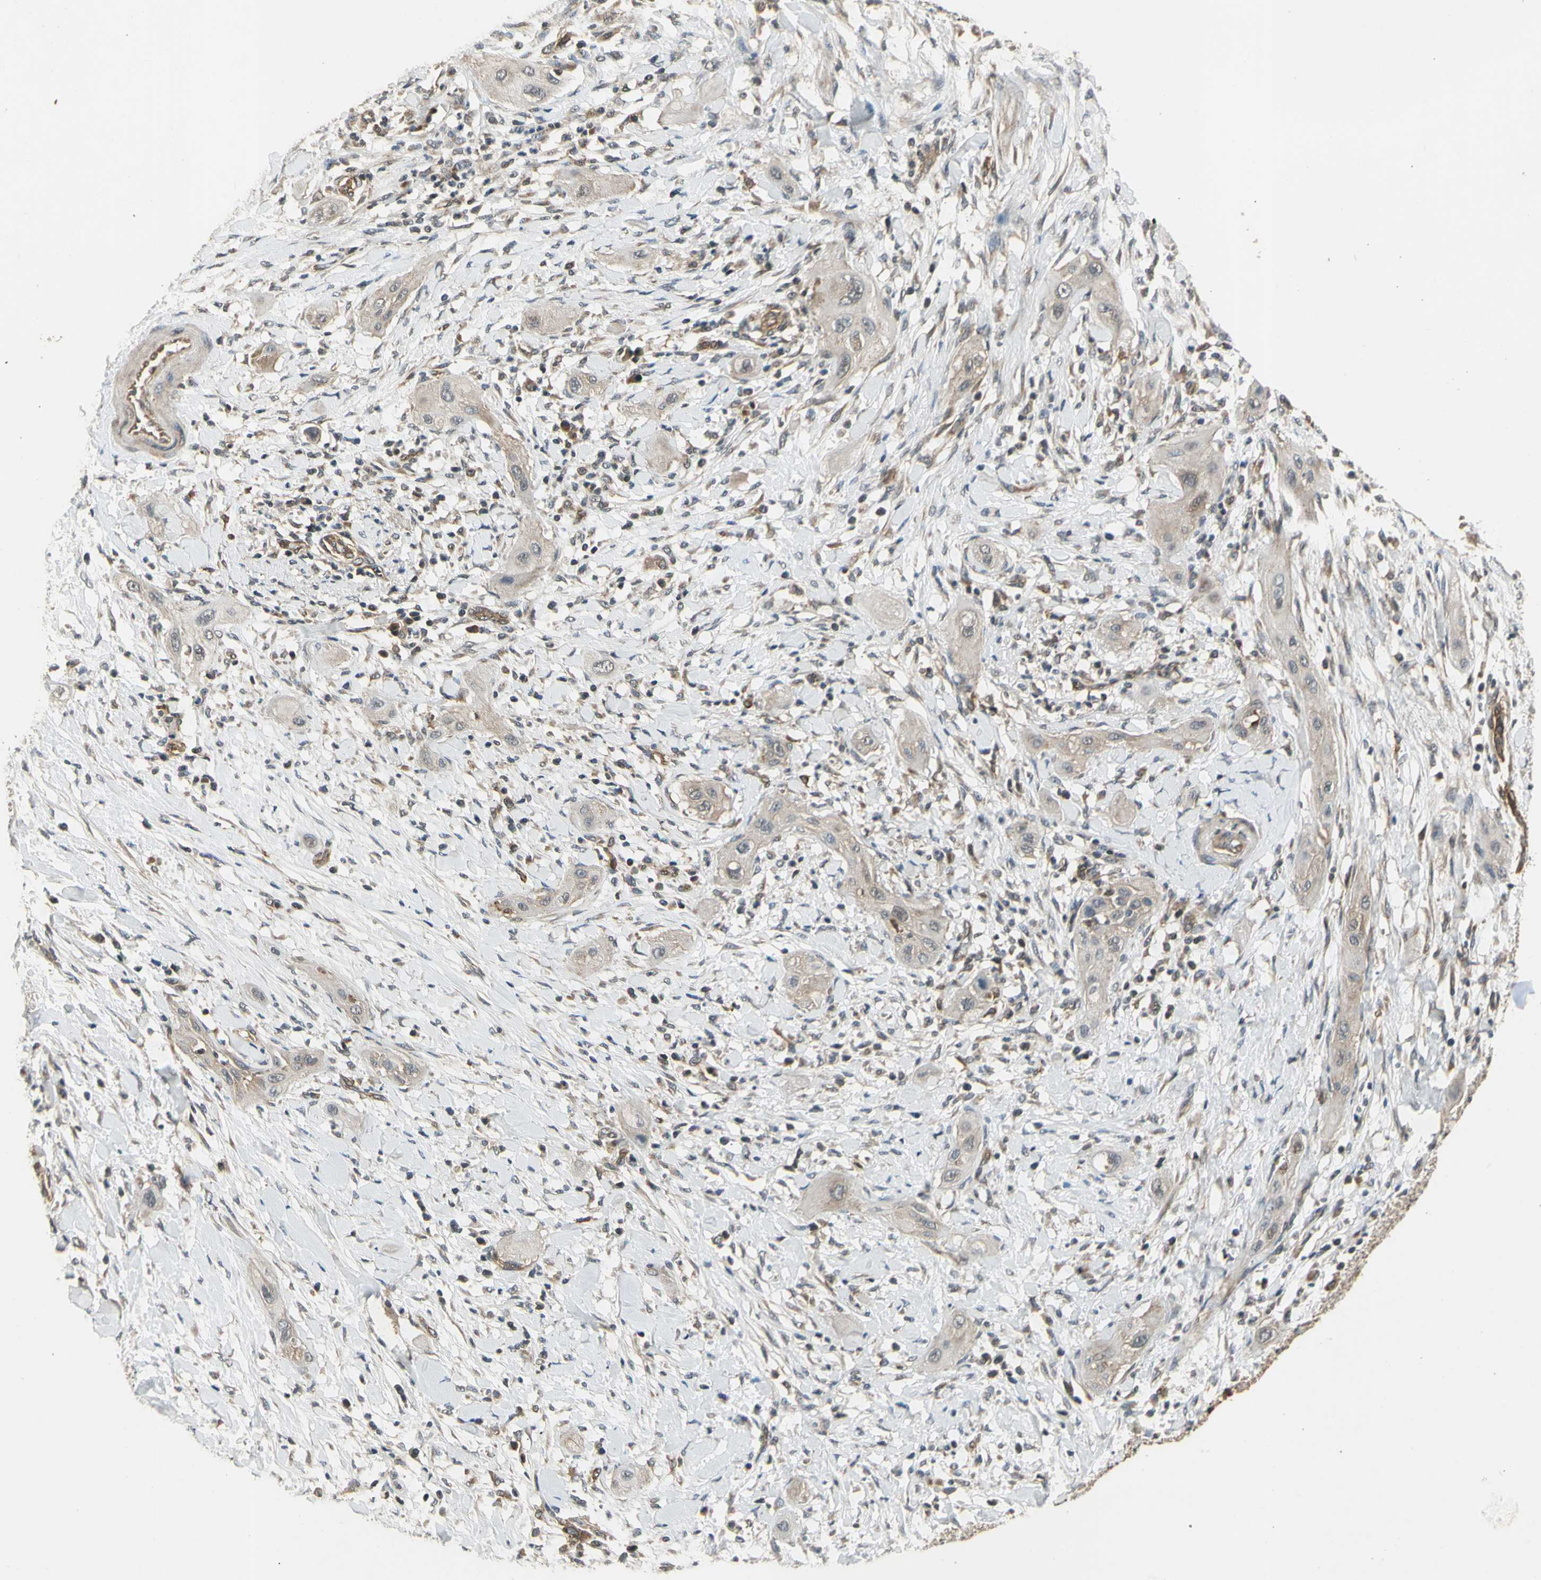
{"staining": {"intensity": "weak", "quantity": "25%-75%", "location": "cytoplasmic/membranous"}, "tissue": "lung cancer", "cell_type": "Tumor cells", "image_type": "cancer", "snomed": [{"axis": "morphology", "description": "Squamous cell carcinoma, NOS"}, {"axis": "topography", "description": "Lung"}], "caption": "An image showing weak cytoplasmic/membranous staining in about 25%-75% of tumor cells in squamous cell carcinoma (lung), as visualized by brown immunohistochemical staining.", "gene": "EFNB2", "patient": {"sex": "female", "age": 47}}